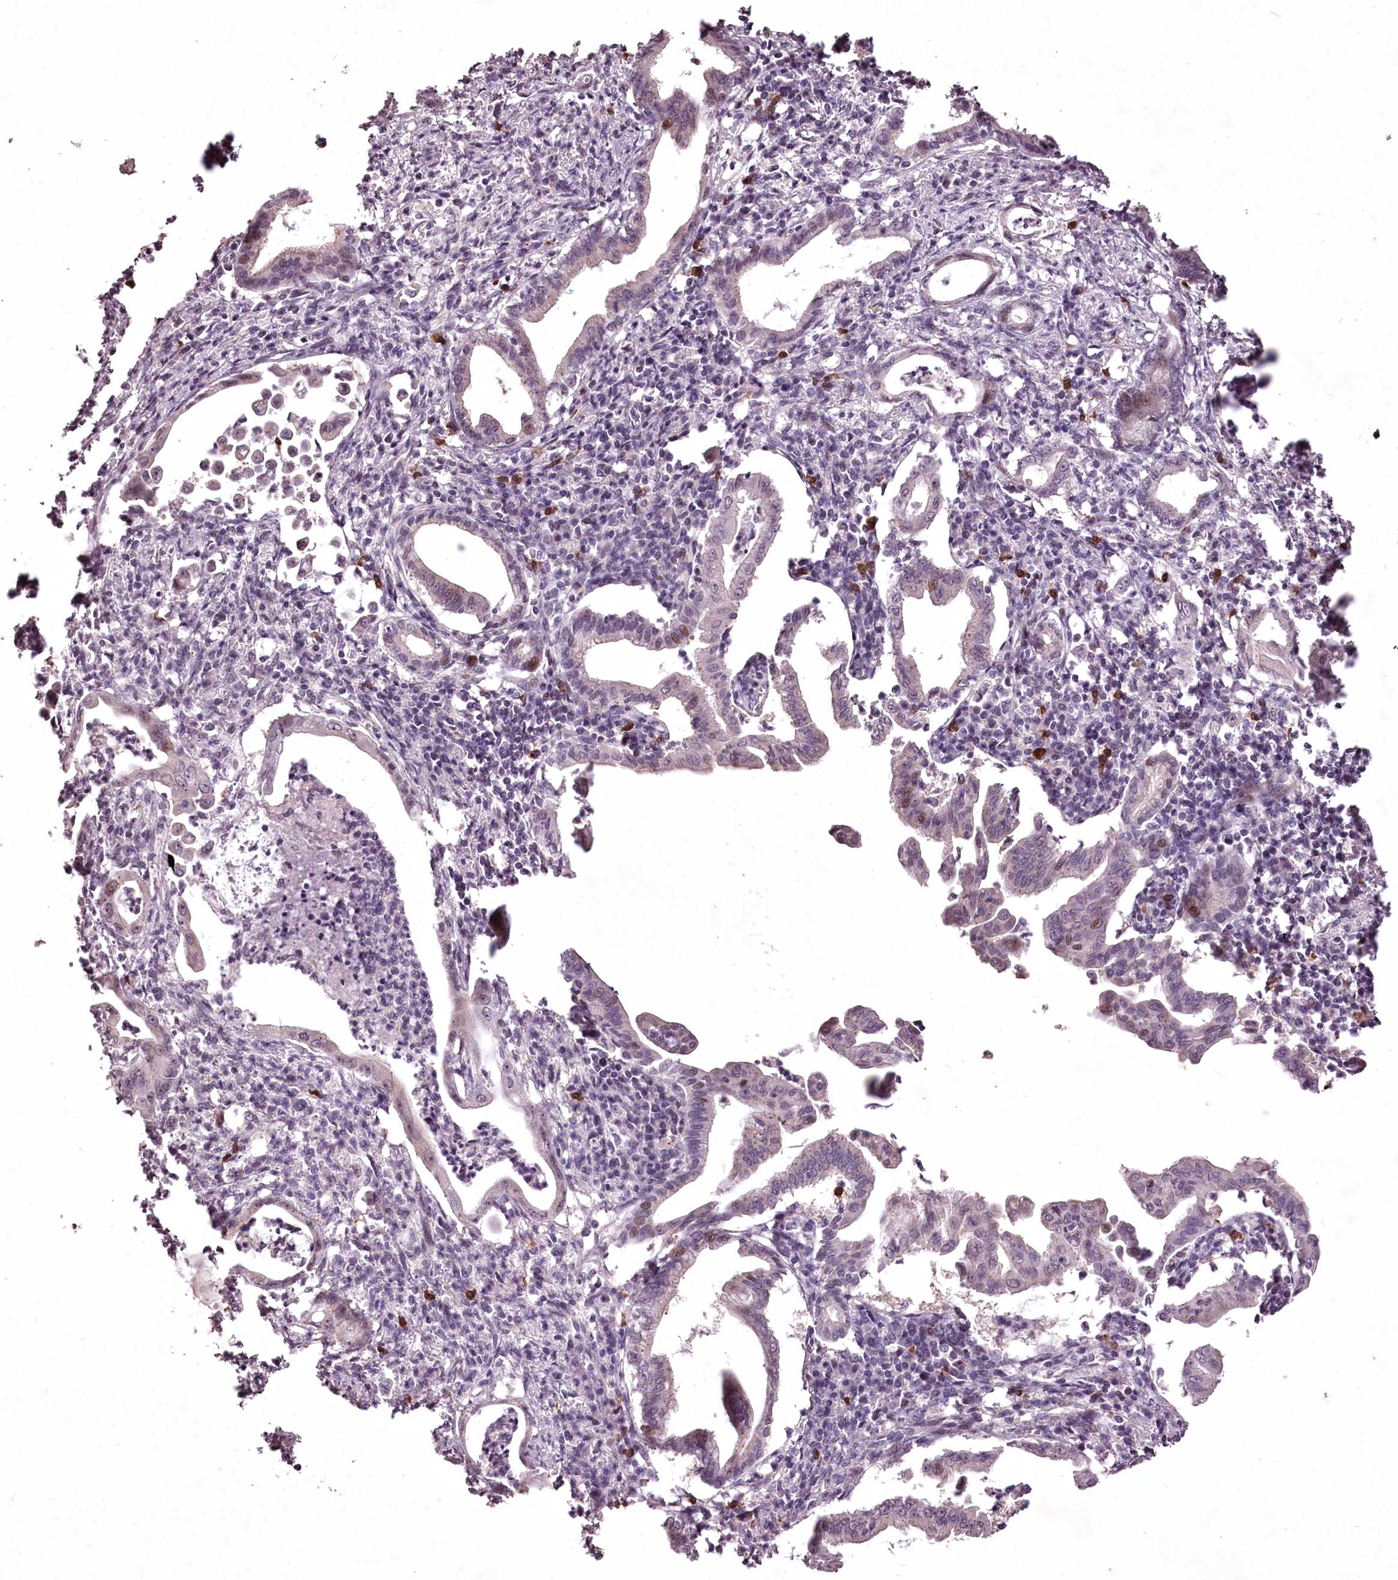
{"staining": {"intensity": "weak", "quantity": "<25%", "location": "nuclear"}, "tissue": "pancreatic cancer", "cell_type": "Tumor cells", "image_type": "cancer", "snomed": [{"axis": "morphology", "description": "Adenocarcinoma, NOS"}, {"axis": "topography", "description": "Pancreas"}], "caption": "There is no significant expression in tumor cells of pancreatic cancer (adenocarcinoma). Brightfield microscopy of IHC stained with DAB (3,3'-diaminobenzidine) (brown) and hematoxylin (blue), captured at high magnification.", "gene": "ADRA1D", "patient": {"sex": "female", "age": 55}}